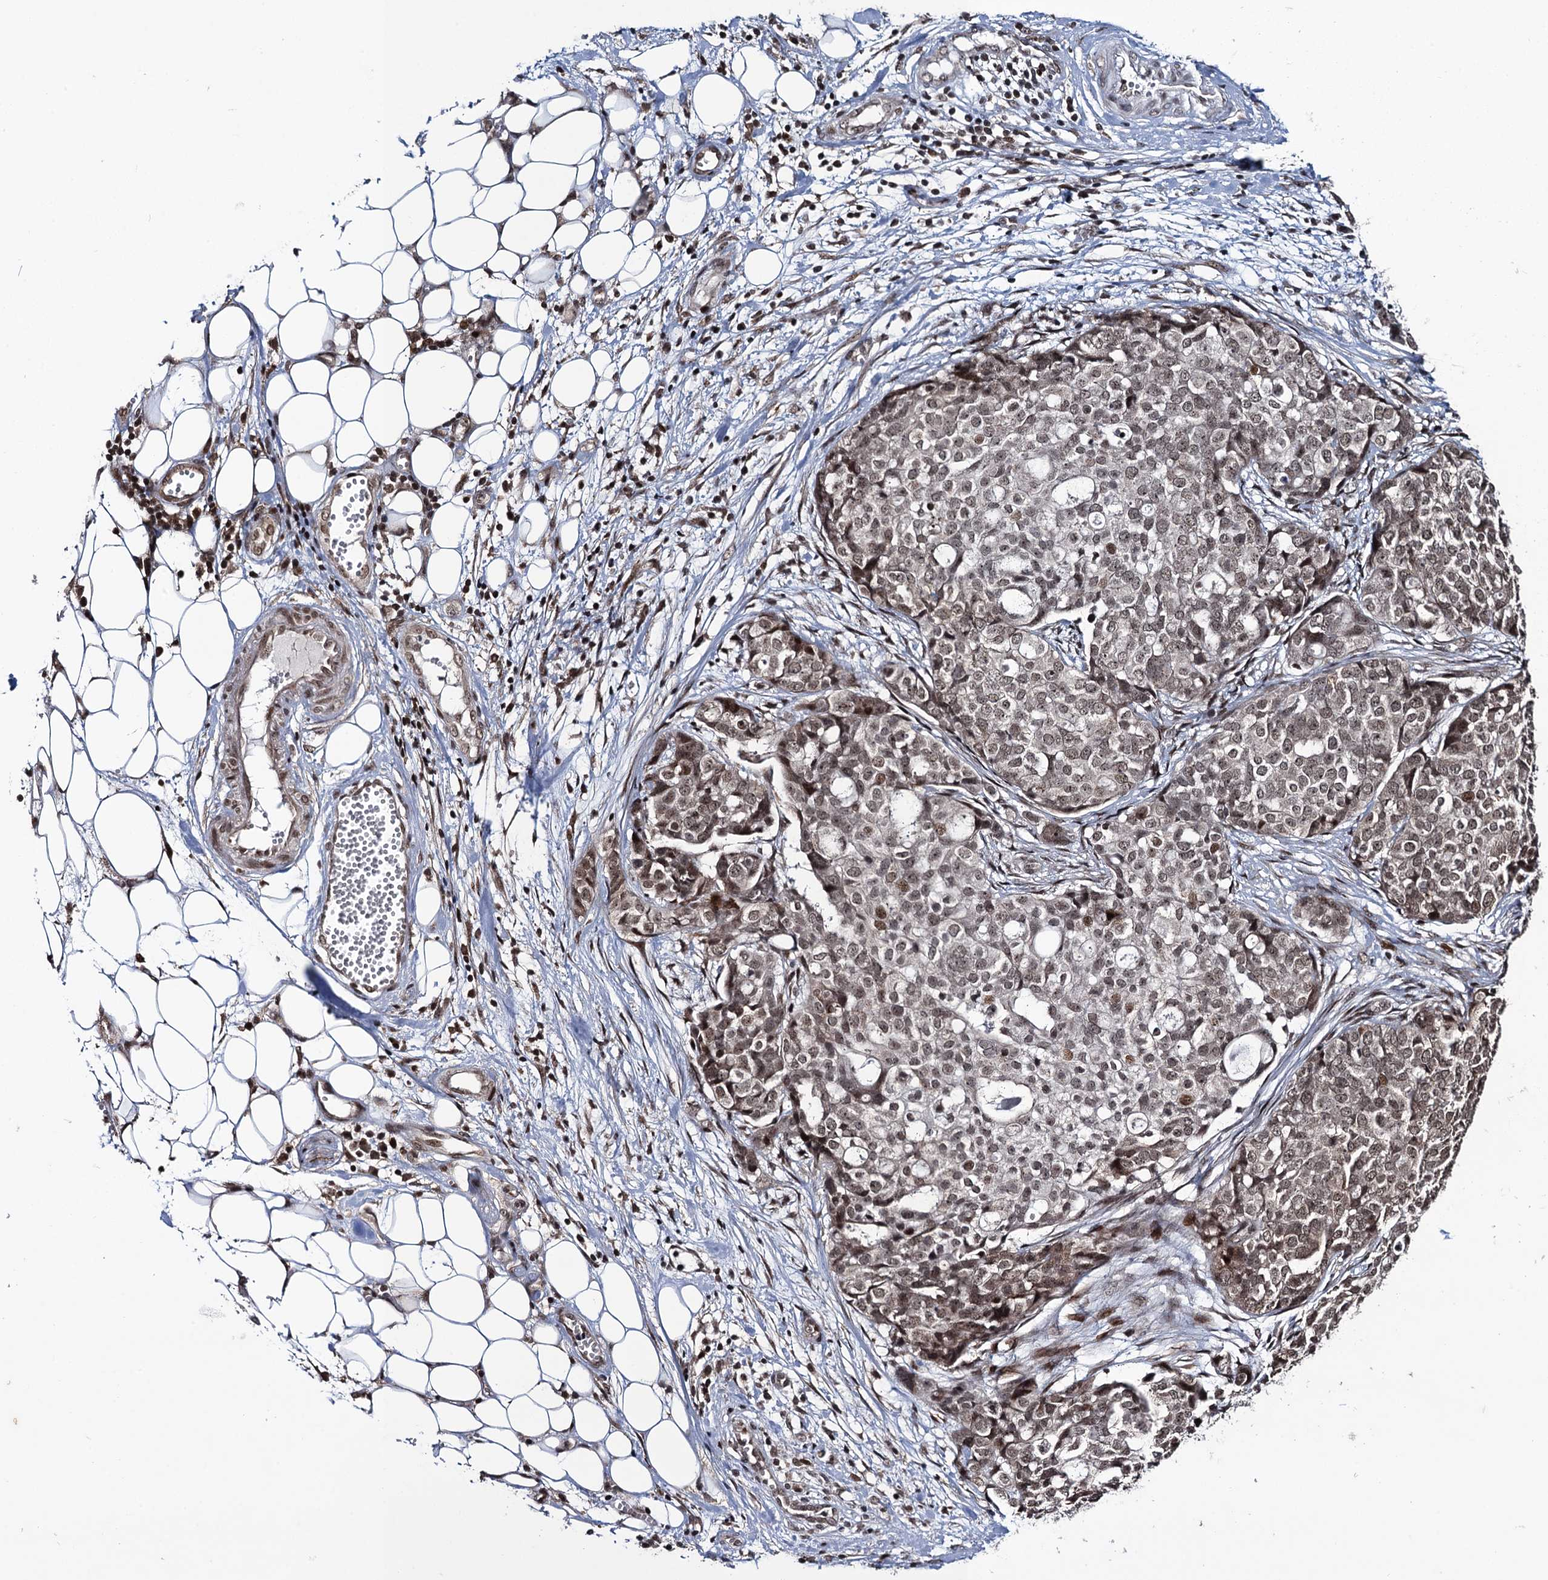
{"staining": {"intensity": "moderate", "quantity": ">75%", "location": "nuclear"}, "tissue": "ovarian cancer", "cell_type": "Tumor cells", "image_type": "cancer", "snomed": [{"axis": "morphology", "description": "Cystadenocarcinoma, serous, NOS"}, {"axis": "topography", "description": "Soft tissue"}, {"axis": "topography", "description": "Ovary"}], "caption": "Immunohistochemistry photomicrograph of neoplastic tissue: serous cystadenocarcinoma (ovarian) stained using immunohistochemistry demonstrates medium levels of moderate protein expression localized specifically in the nuclear of tumor cells, appearing as a nuclear brown color.", "gene": "ZNF169", "patient": {"sex": "female", "age": 57}}